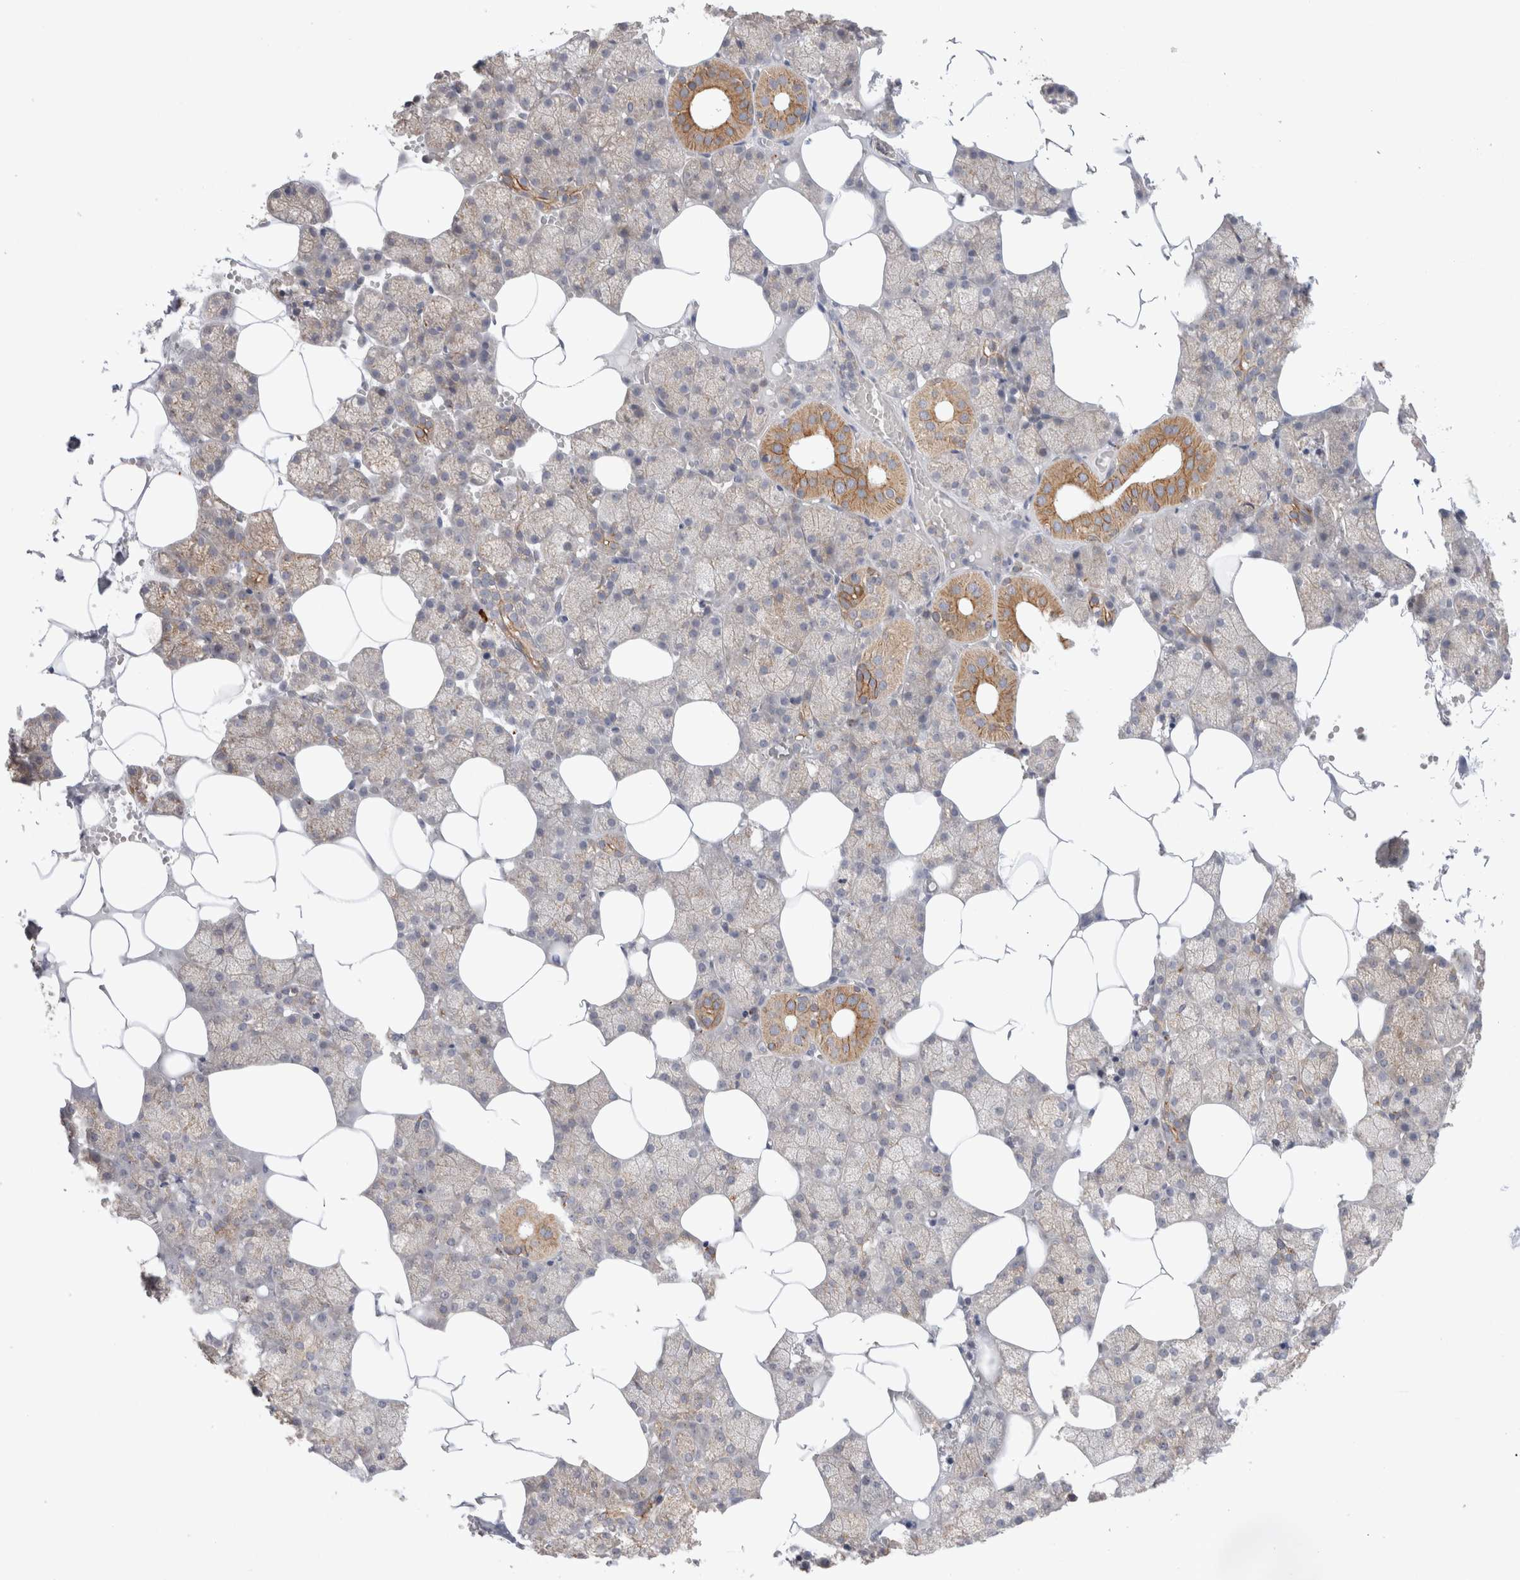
{"staining": {"intensity": "moderate", "quantity": "25%-75%", "location": "cytoplasmic/membranous"}, "tissue": "salivary gland", "cell_type": "Glandular cells", "image_type": "normal", "snomed": [{"axis": "morphology", "description": "Normal tissue, NOS"}, {"axis": "topography", "description": "Salivary gland"}], "caption": "The immunohistochemical stain shows moderate cytoplasmic/membranous expression in glandular cells of unremarkable salivary gland. (DAB IHC with brightfield microscopy, high magnification).", "gene": "NPC1", "patient": {"sex": "male", "age": 62}}